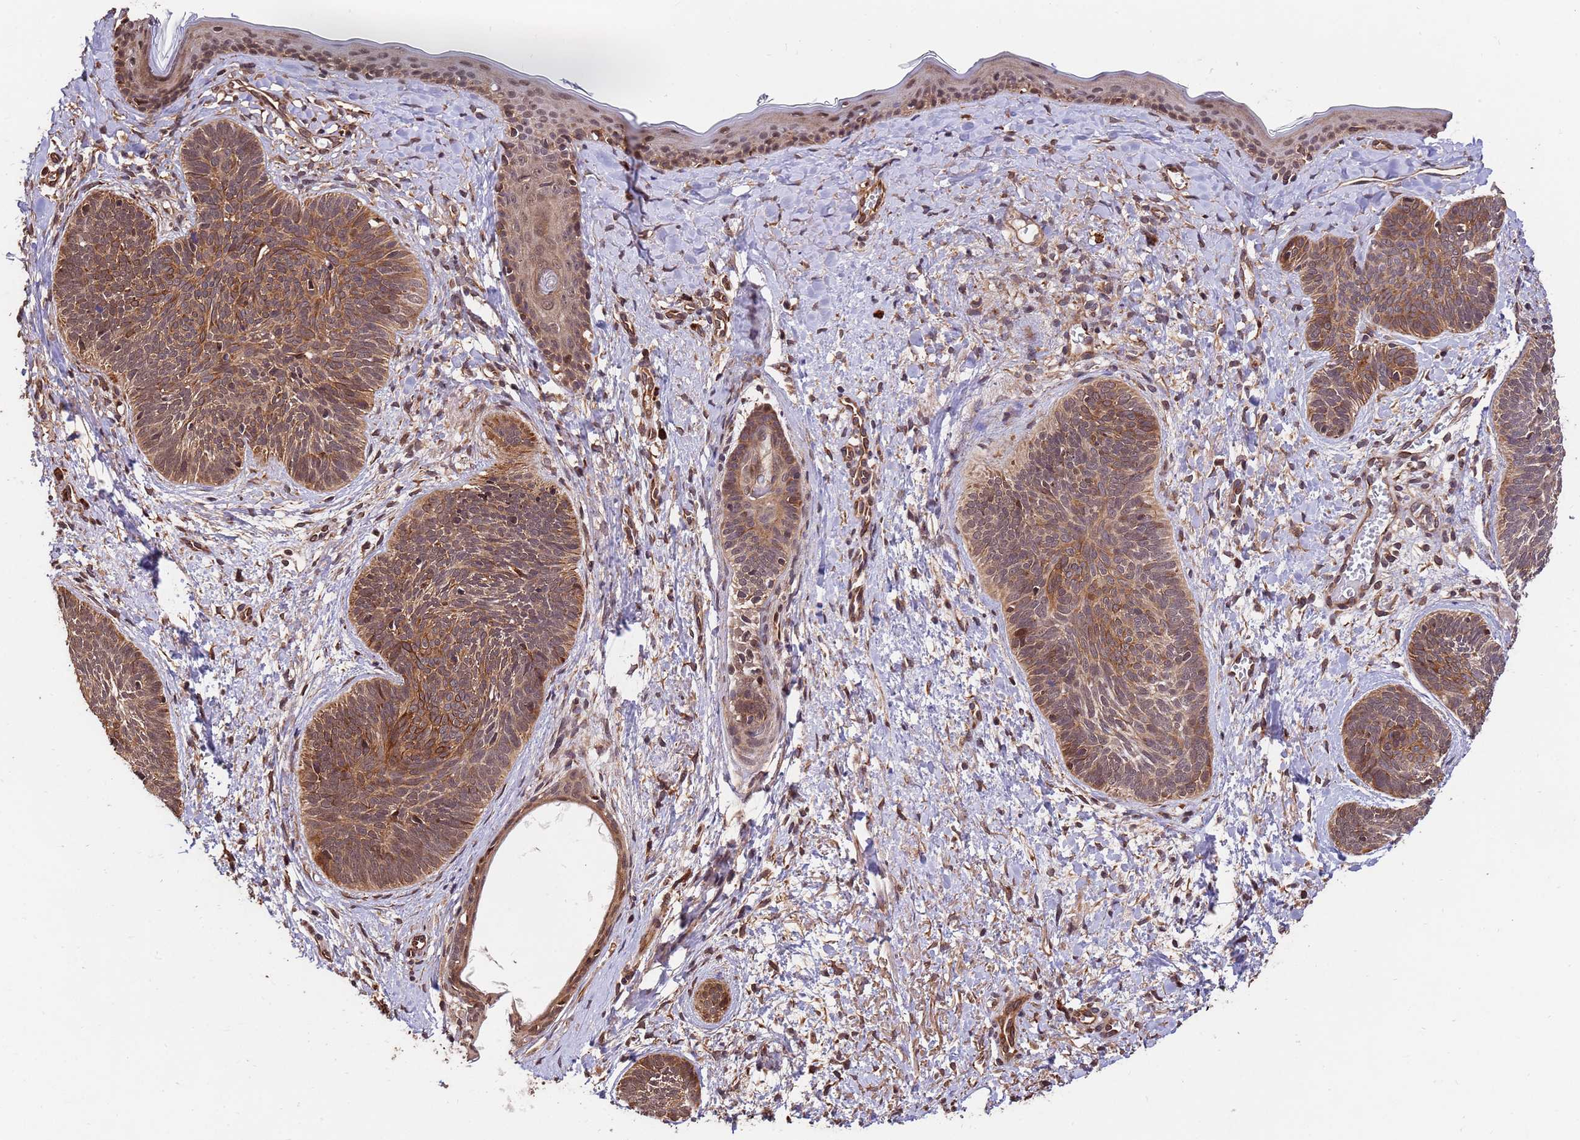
{"staining": {"intensity": "moderate", "quantity": ">75%", "location": "cytoplasmic/membranous,nuclear"}, "tissue": "skin cancer", "cell_type": "Tumor cells", "image_type": "cancer", "snomed": [{"axis": "morphology", "description": "Basal cell carcinoma"}, {"axis": "topography", "description": "Skin"}], "caption": "Immunohistochemistry of skin basal cell carcinoma shows medium levels of moderate cytoplasmic/membranous and nuclear expression in about >75% of tumor cells.", "gene": "ZNF619", "patient": {"sex": "female", "age": 81}}